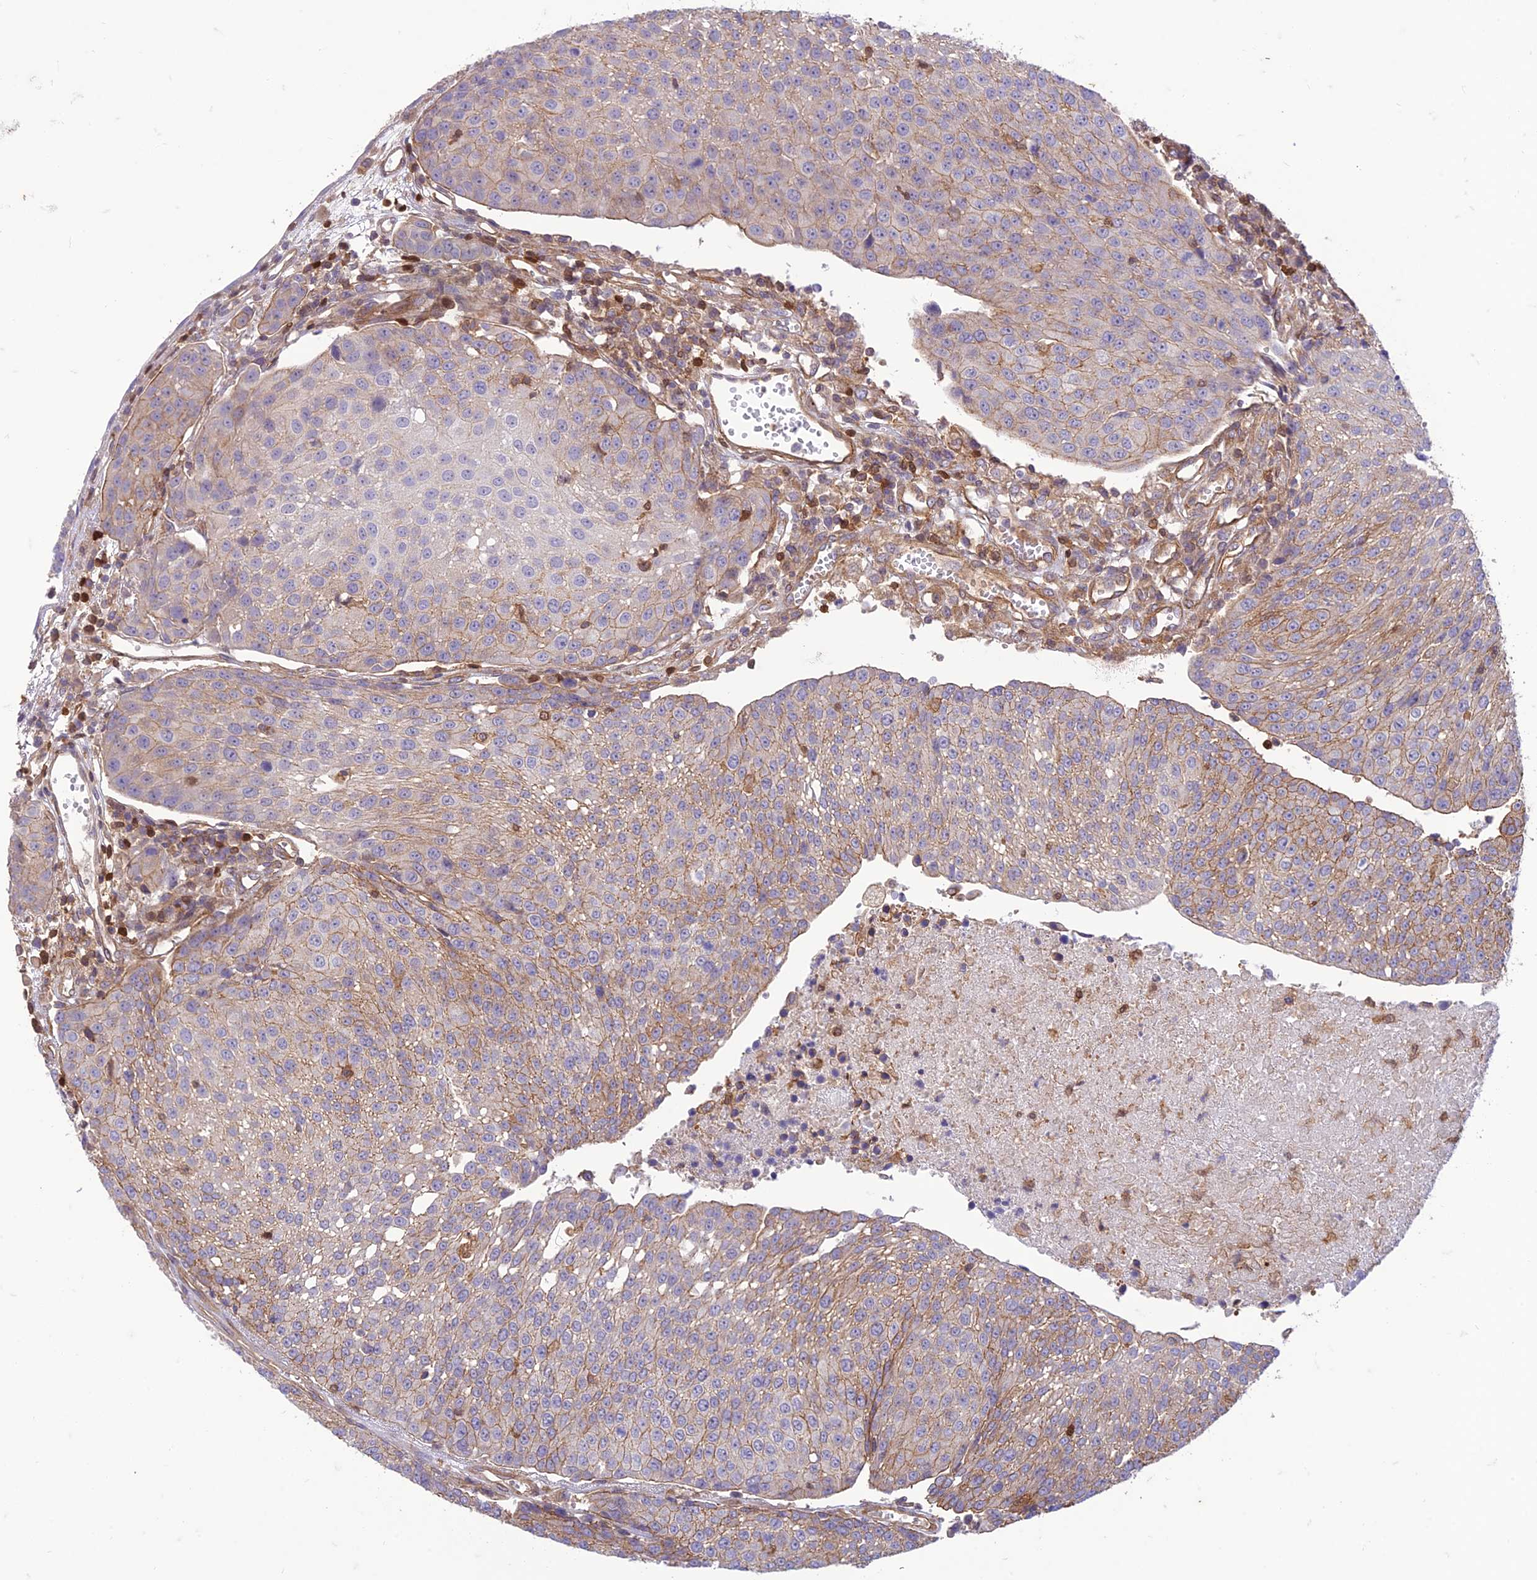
{"staining": {"intensity": "moderate", "quantity": "25%-75%", "location": "cytoplasmic/membranous"}, "tissue": "urothelial cancer", "cell_type": "Tumor cells", "image_type": "cancer", "snomed": [{"axis": "morphology", "description": "Urothelial carcinoma, High grade"}, {"axis": "topography", "description": "Urinary bladder"}], "caption": "About 25%-75% of tumor cells in human high-grade urothelial carcinoma show moderate cytoplasmic/membranous protein expression as visualized by brown immunohistochemical staining.", "gene": "HPSE2", "patient": {"sex": "female", "age": 85}}